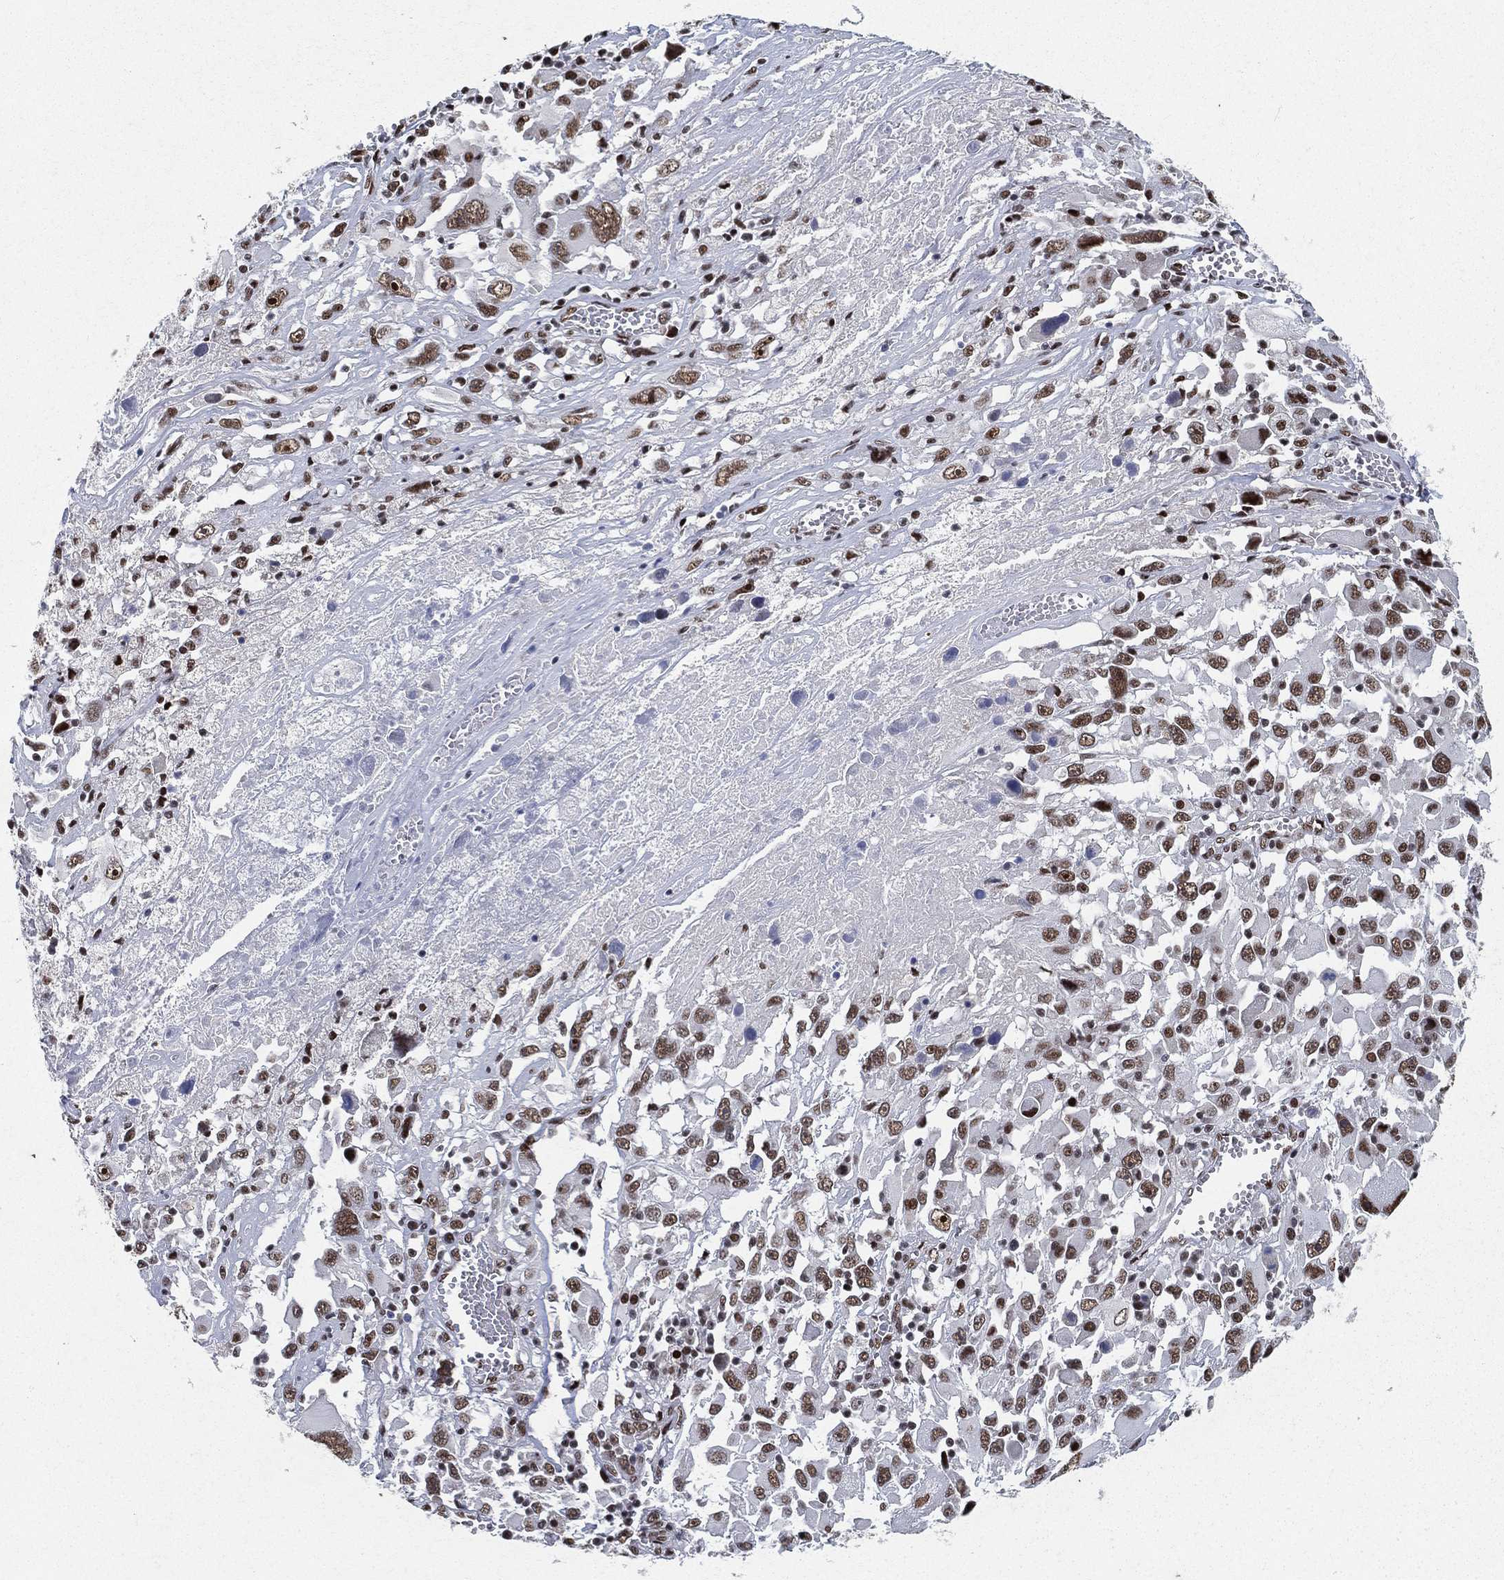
{"staining": {"intensity": "moderate", "quantity": ">75%", "location": "nuclear"}, "tissue": "melanoma", "cell_type": "Tumor cells", "image_type": "cancer", "snomed": [{"axis": "morphology", "description": "Malignant melanoma, Metastatic site"}, {"axis": "topography", "description": "Soft tissue"}], "caption": "Human melanoma stained with a brown dye shows moderate nuclear positive expression in approximately >75% of tumor cells.", "gene": "DDX27", "patient": {"sex": "male", "age": 50}}